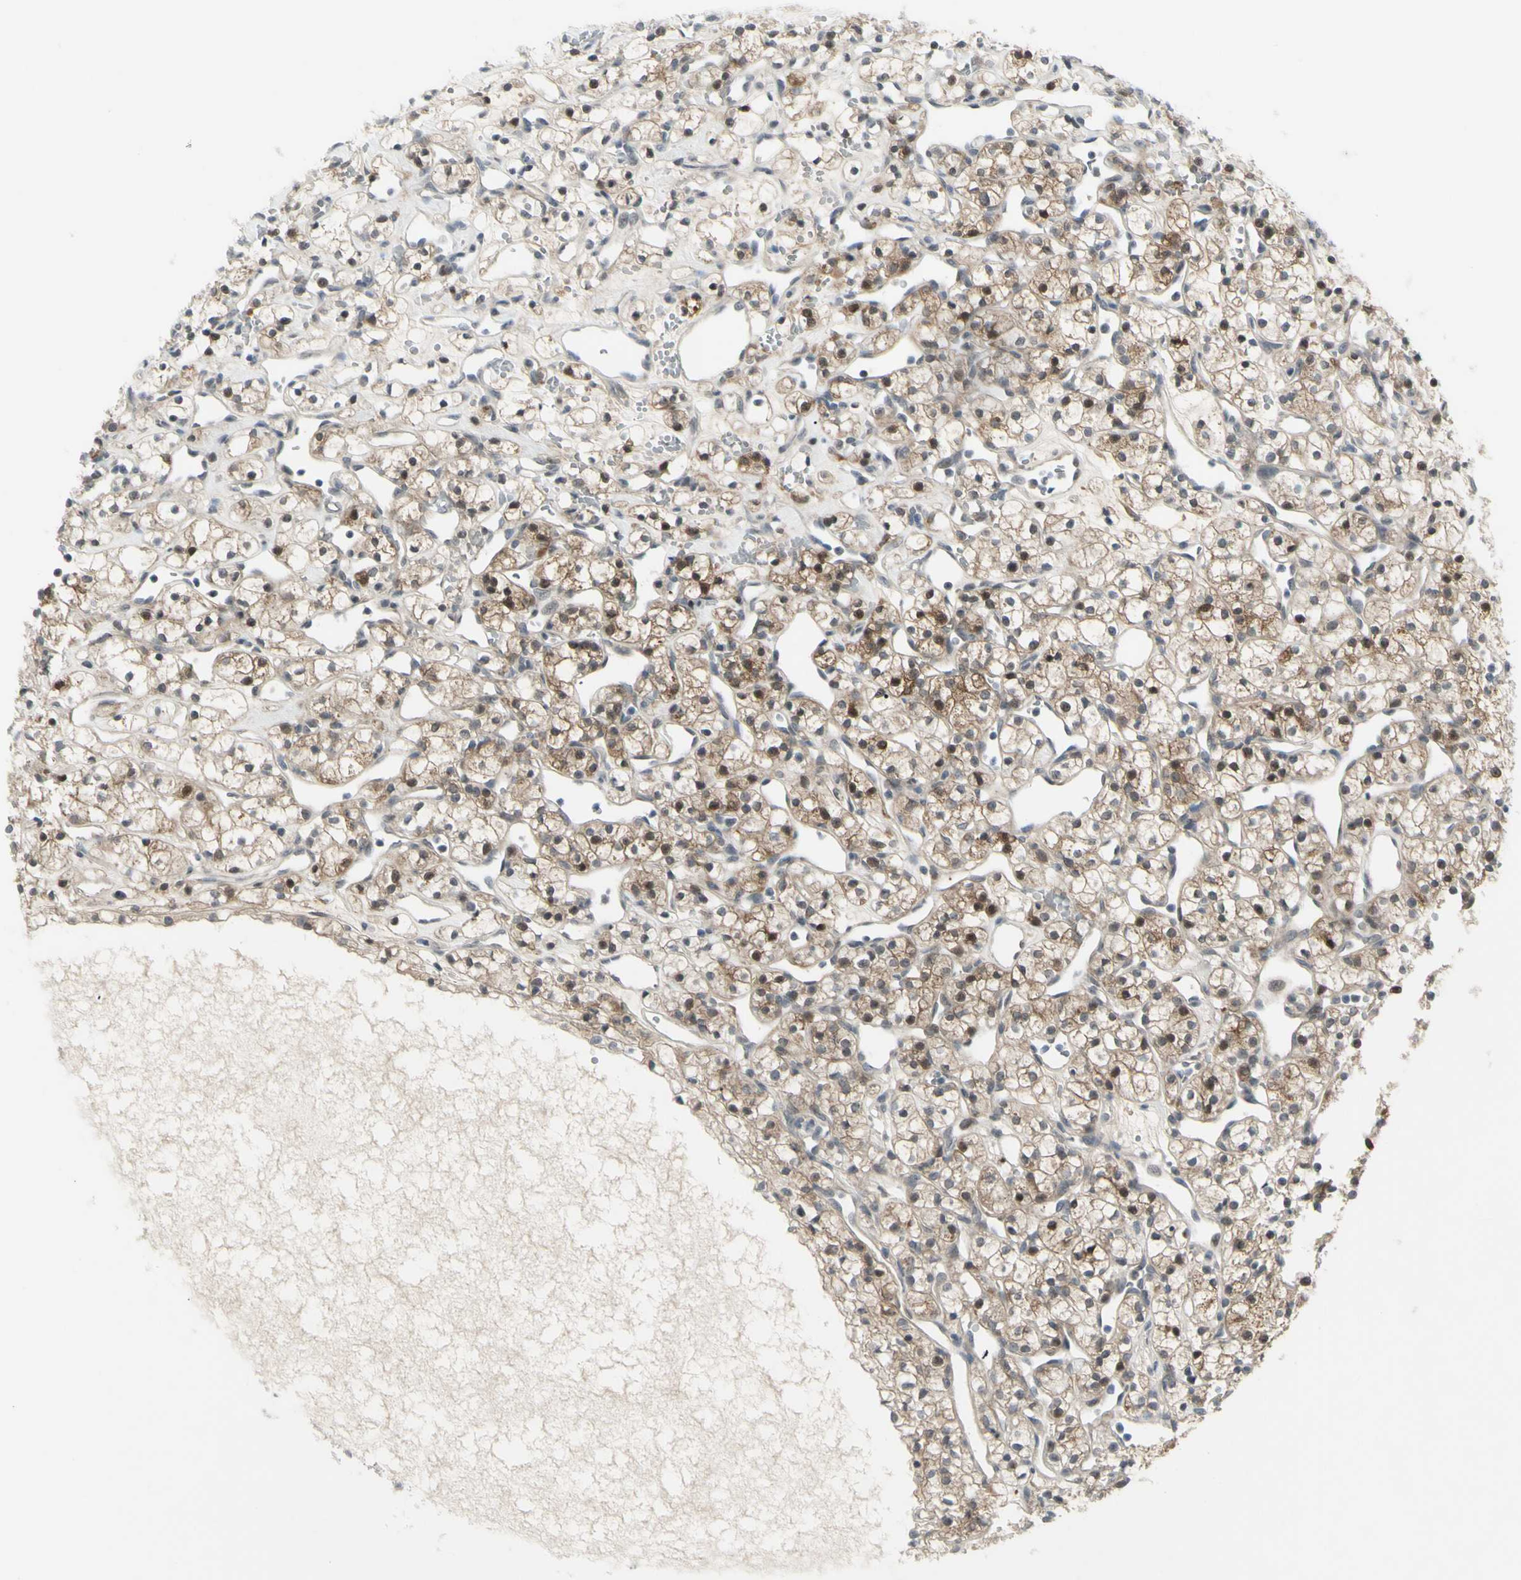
{"staining": {"intensity": "moderate", "quantity": "25%-75%", "location": "cytoplasmic/membranous"}, "tissue": "renal cancer", "cell_type": "Tumor cells", "image_type": "cancer", "snomed": [{"axis": "morphology", "description": "Adenocarcinoma, NOS"}, {"axis": "topography", "description": "Kidney"}], "caption": "Renal cancer was stained to show a protein in brown. There is medium levels of moderate cytoplasmic/membranous positivity in approximately 25%-75% of tumor cells.", "gene": "ETNK1", "patient": {"sex": "female", "age": 60}}